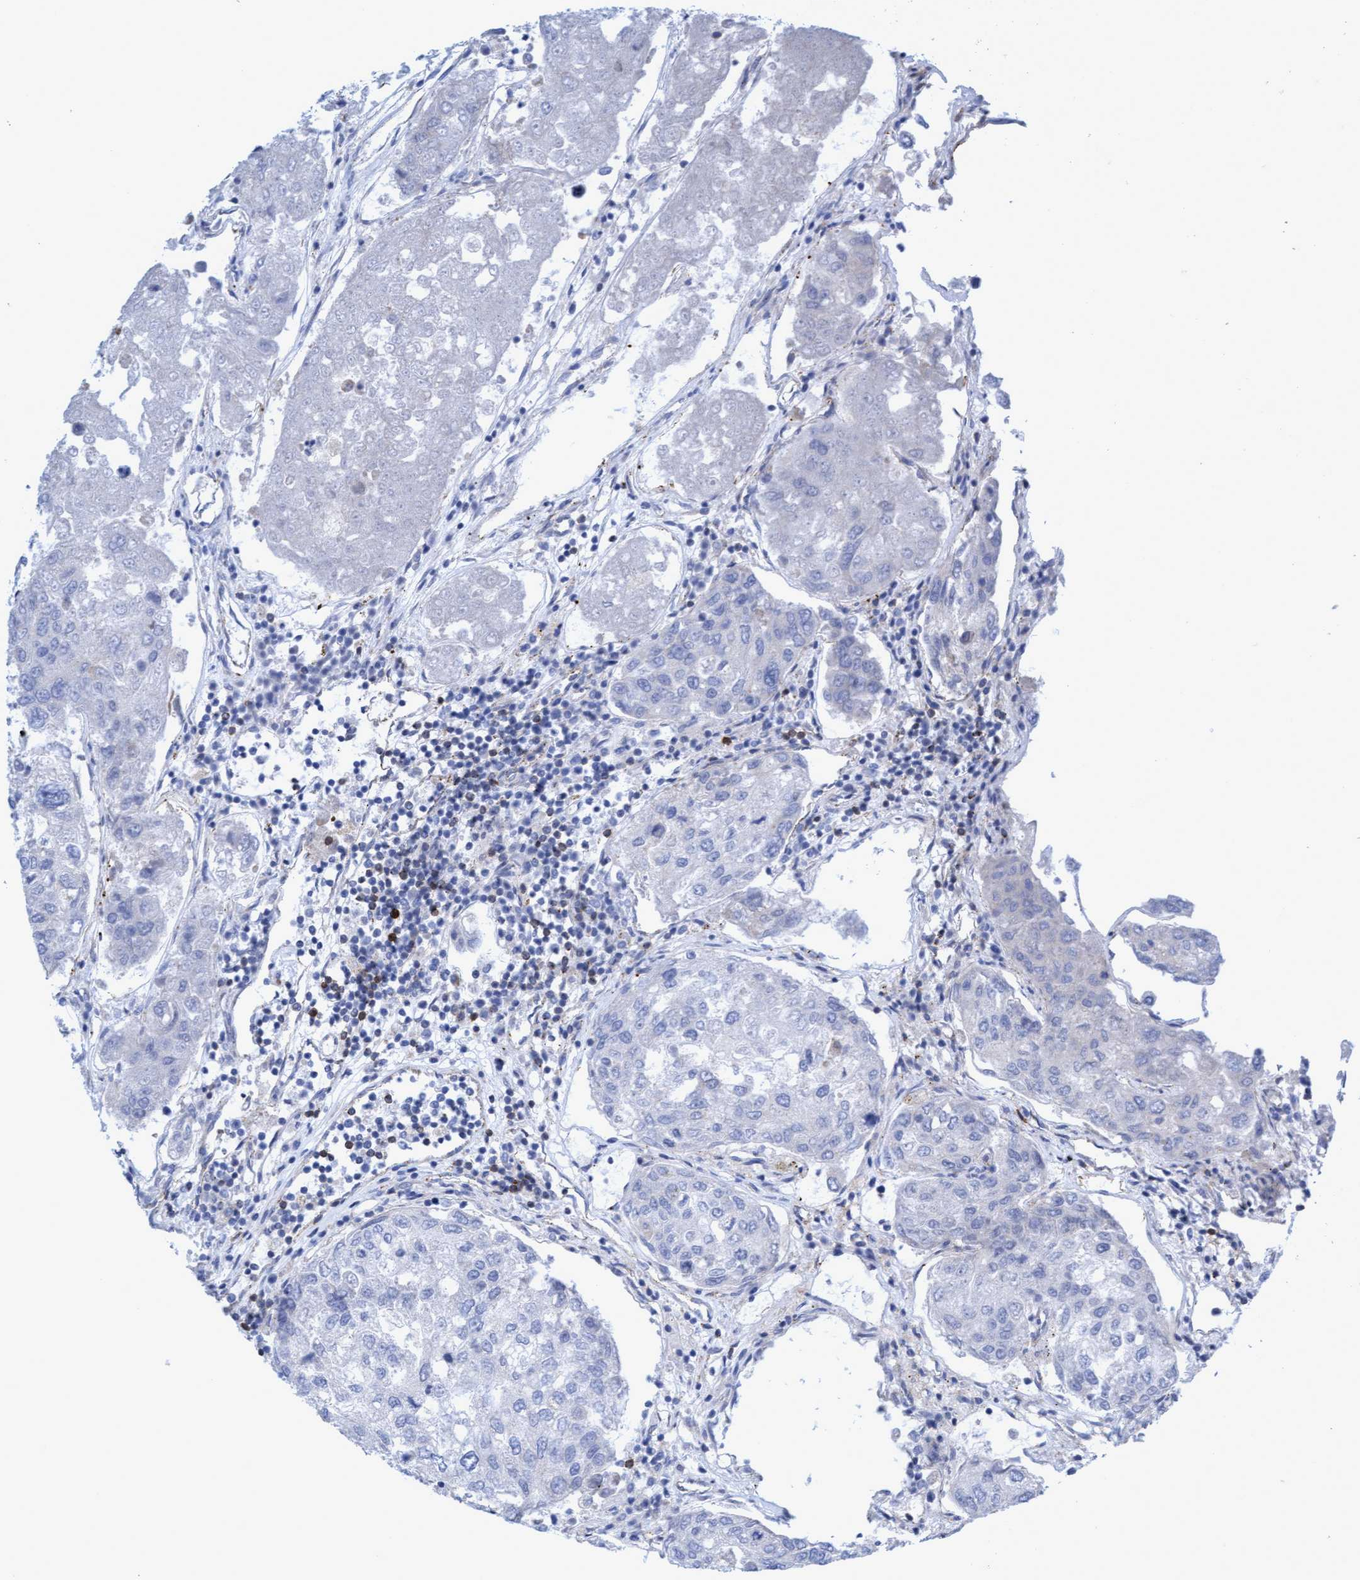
{"staining": {"intensity": "negative", "quantity": "none", "location": "none"}, "tissue": "urothelial cancer", "cell_type": "Tumor cells", "image_type": "cancer", "snomed": [{"axis": "morphology", "description": "Urothelial carcinoma, High grade"}, {"axis": "topography", "description": "Lymph node"}, {"axis": "topography", "description": "Urinary bladder"}], "caption": "Urothelial carcinoma (high-grade) stained for a protein using immunohistochemistry (IHC) shows no staining tumor cells.", "gene": "SGSH", "patient": {"sex": "male", "age": 51}}